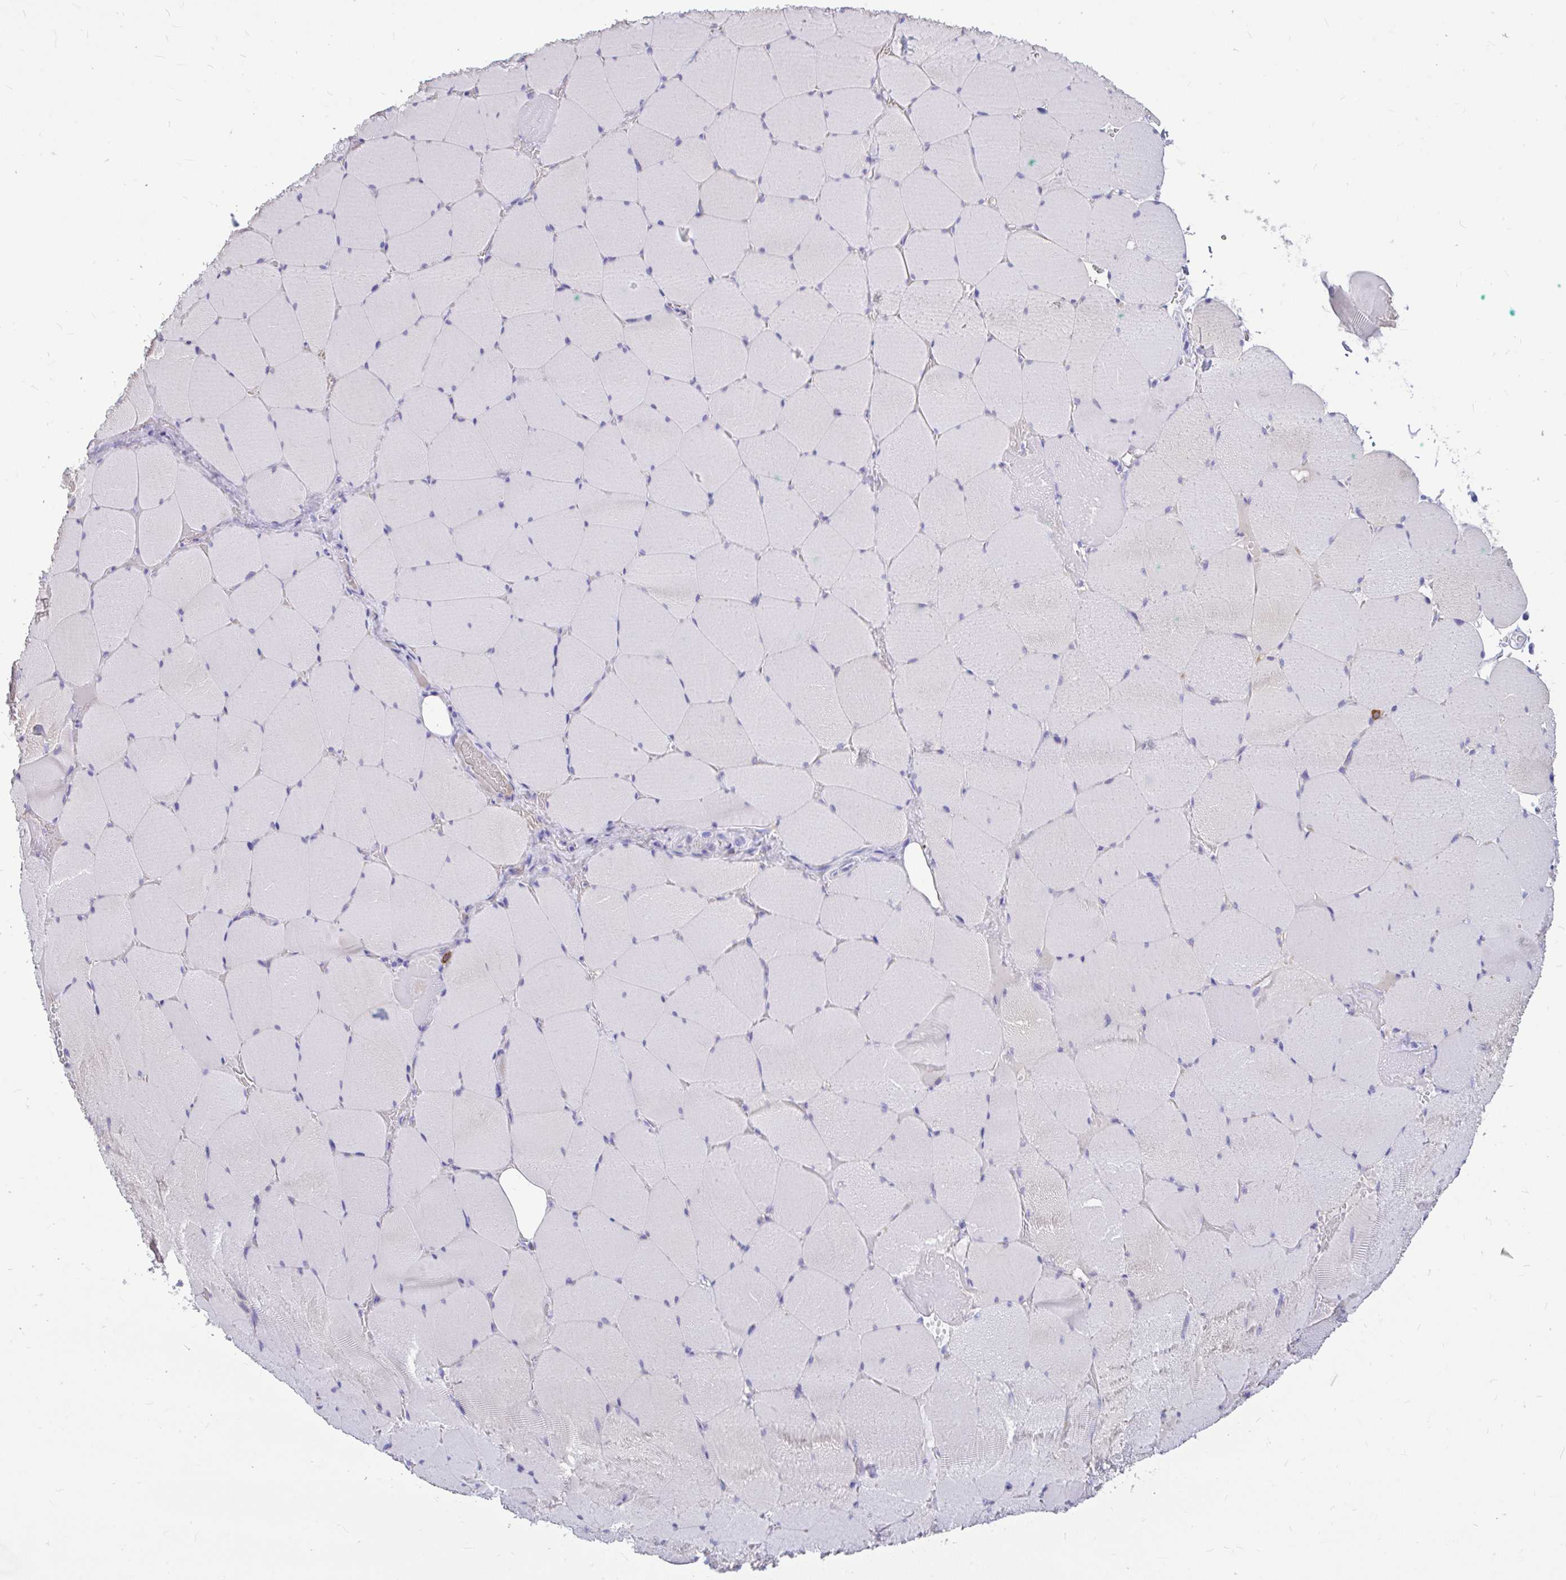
{"staining": {"intensity": "negative", "quantity": "none", "location": "none"}, "tissue": "skeletal muscle", "cell_type": "Myocytes", "image_type": "normal", "snomed": [{"axis": "morphology", "description": "Normal tissue, NOS"}, {"axis": "topography", "description": "Skeletal muscle"}, {"axis": "topography", "description": "Head-Neck"}], "caption": "DAB (3,3'-diaminobenzidine) immunohistochemical staining of unremarkable skeletal muscle shows no significant expression in myocytes.", "gene": "MAP1LC3A", "patient": {"sex": "male", "age": 66}}